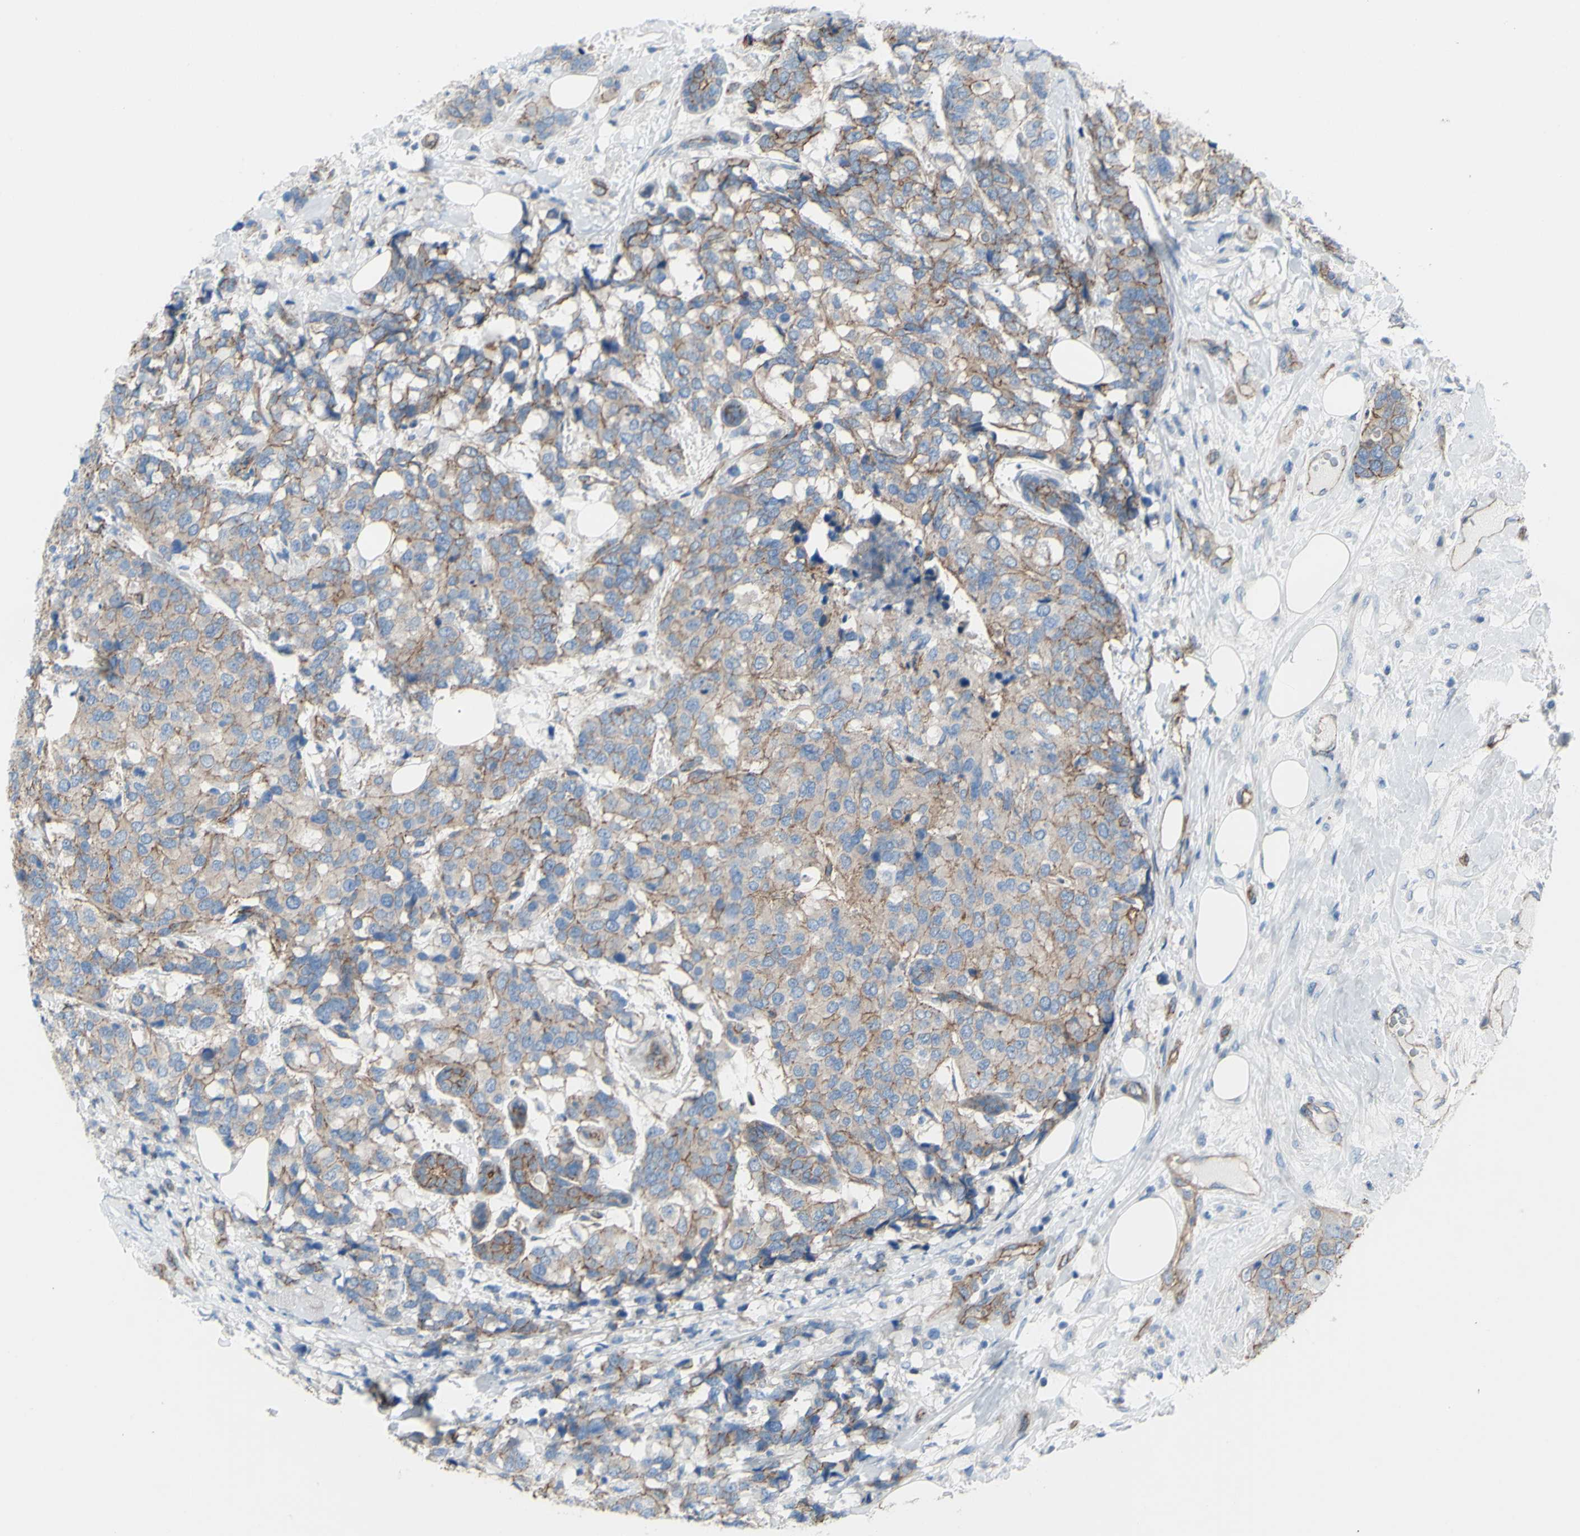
{"staining": {"intensity": "moderate", "quantity": ">75%", "location": "cytoplasmic/membranous"}, "tissue": "breast cancer", "cell_type": "Tumor cells", "image_type": "cancer", "snomed": [{"axis": "morphology", "description": "Lobular carcinoma"}, {"axis": "topography", "description": "Breast"}], "caption": "There is medium levels of moderate cytoplasmic/membranous staining in tumor cells of lobular carcinoma (breast), as demonstrated by immunohistochemical staining (brown color).", "gene": "TPBG", "patient": {"sex": "female", "age": 59}}